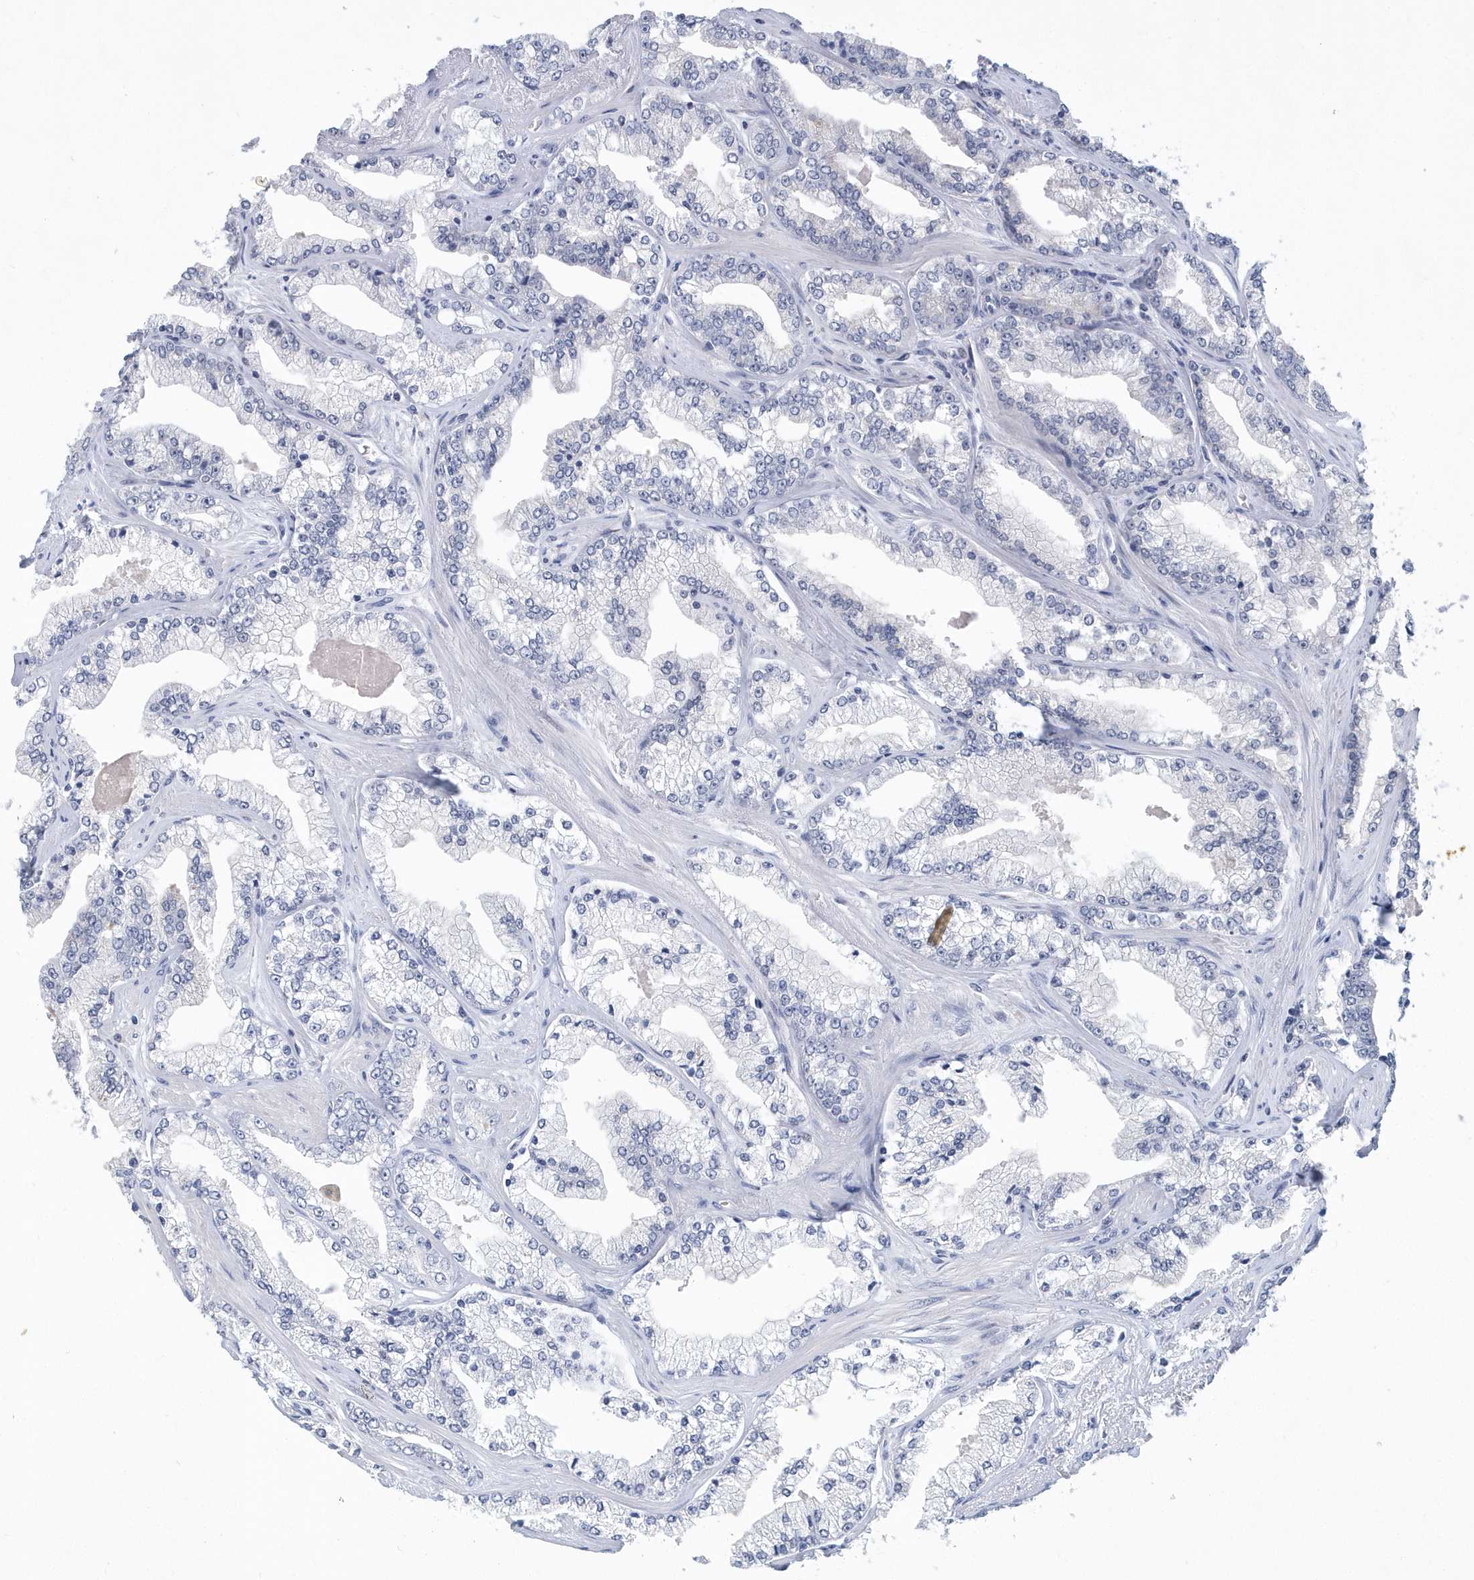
{"staining": {"intensity": "negative", "quantity": "none", "location": "none"}, "tissue": "prostate cancer", "cell_type": "Tumor cells", "image_type": "cancer", "snomed": [{"axis": "morphology", "description": "Adenocarcinoma, High grade"}, {"axis": "topography", "description": "Prostate"}], "caption": "Human prostate cancer stained for a protein using immunohistochemistry (IHC) demonstrates no positivity in tumor cells.", "gene": "SRGAP3", "patient": {"sex": "male", "age": 71}}